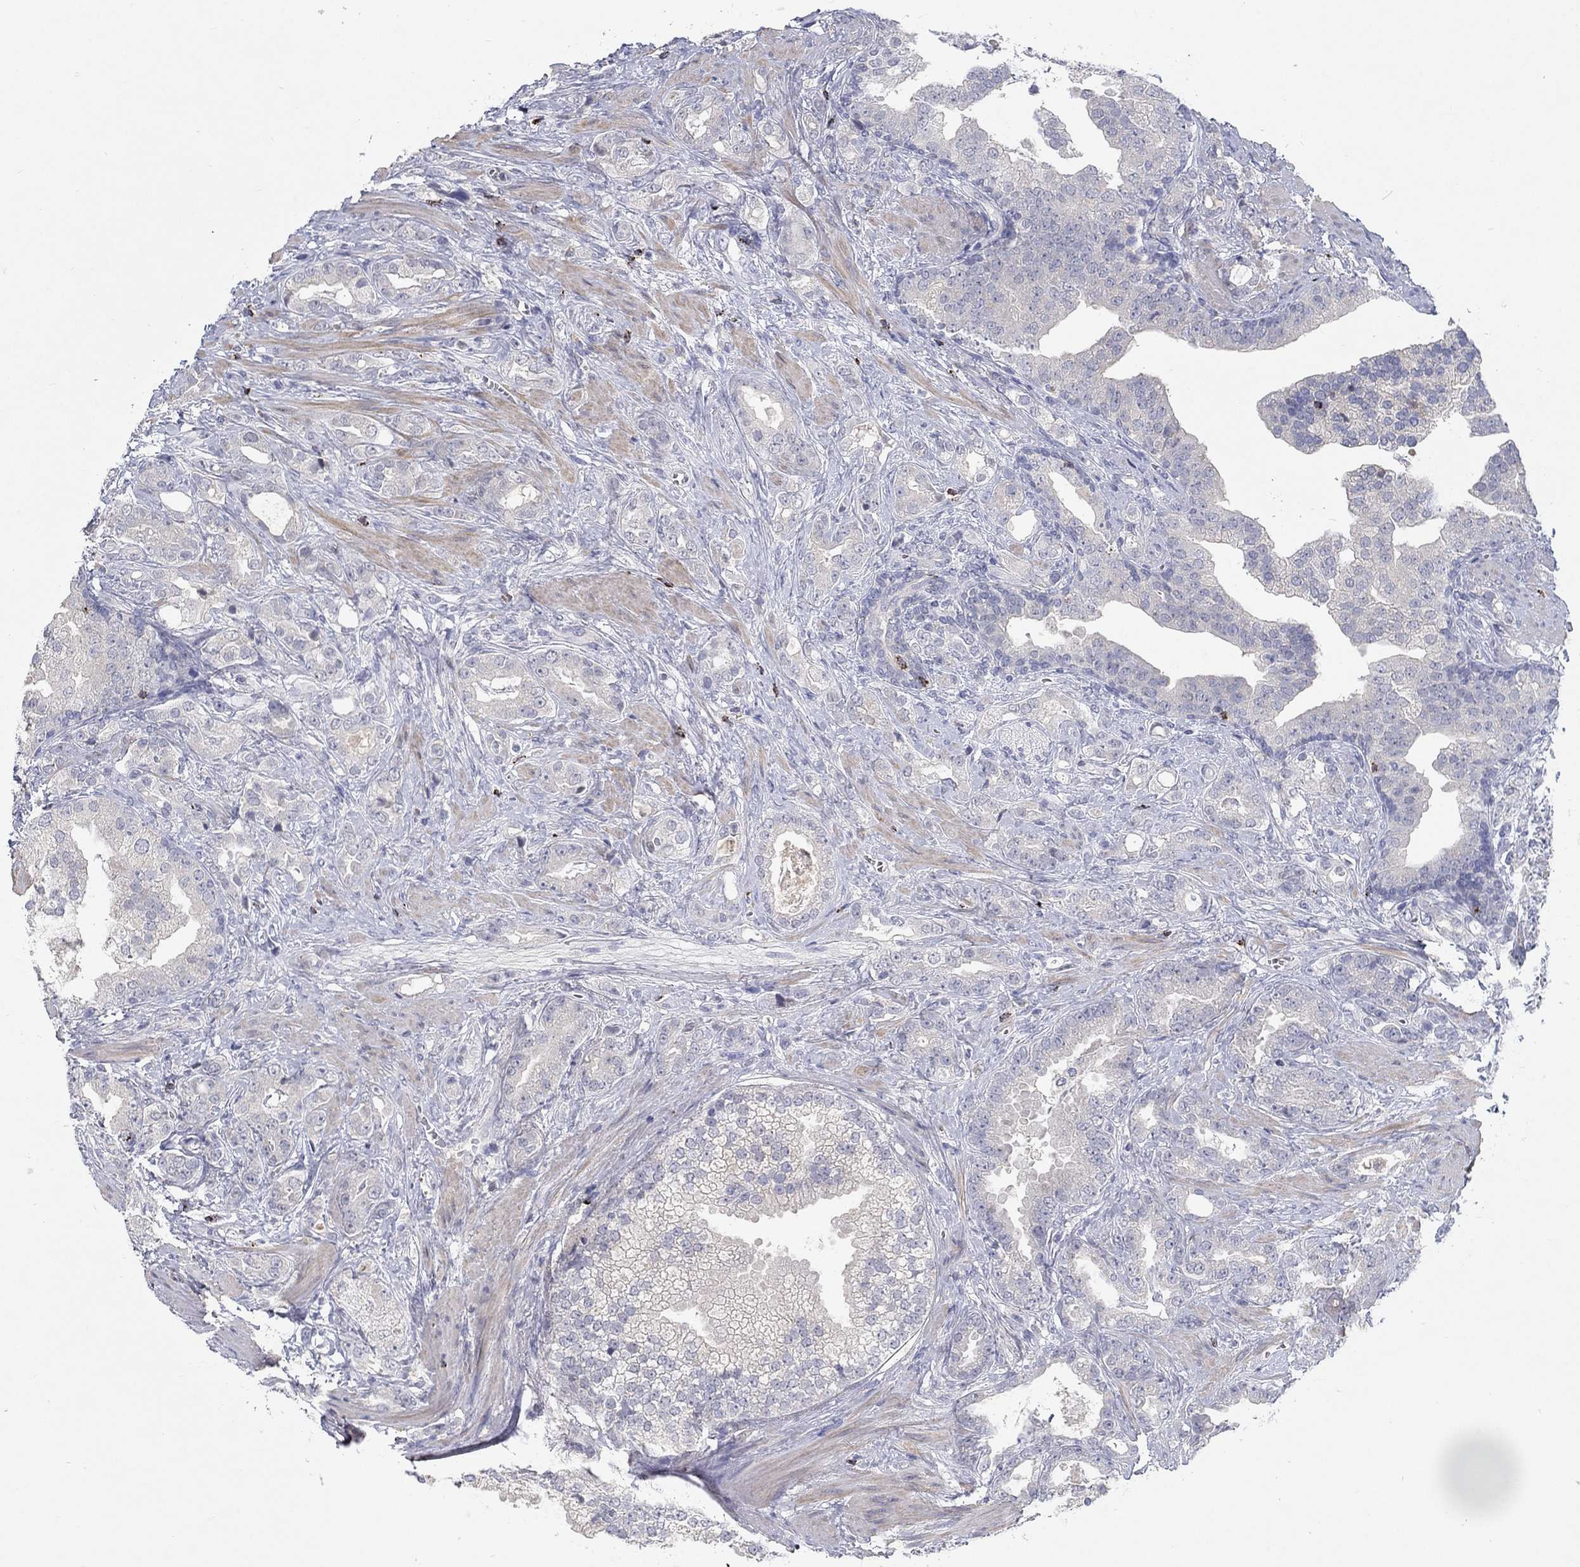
{"staining": {"intensity": "negative", "quantity": "none", "location": "none"}, "tissue": "prostate cancer", "cell_type": "Tumor cells", "image_type": "cancer", "snomed": [{"axis": "morphology", "description": "Adenocarcinoma, NOS"}, {"axis": "topography", "description": "Prostate"}], "caption": "An image of prostate cancer (adenocarcinoma) stained for a protein exhibits no brown staining in tumor cells.", "gene": "GZMA", "patient": {"sex": "male", "age": 57}}